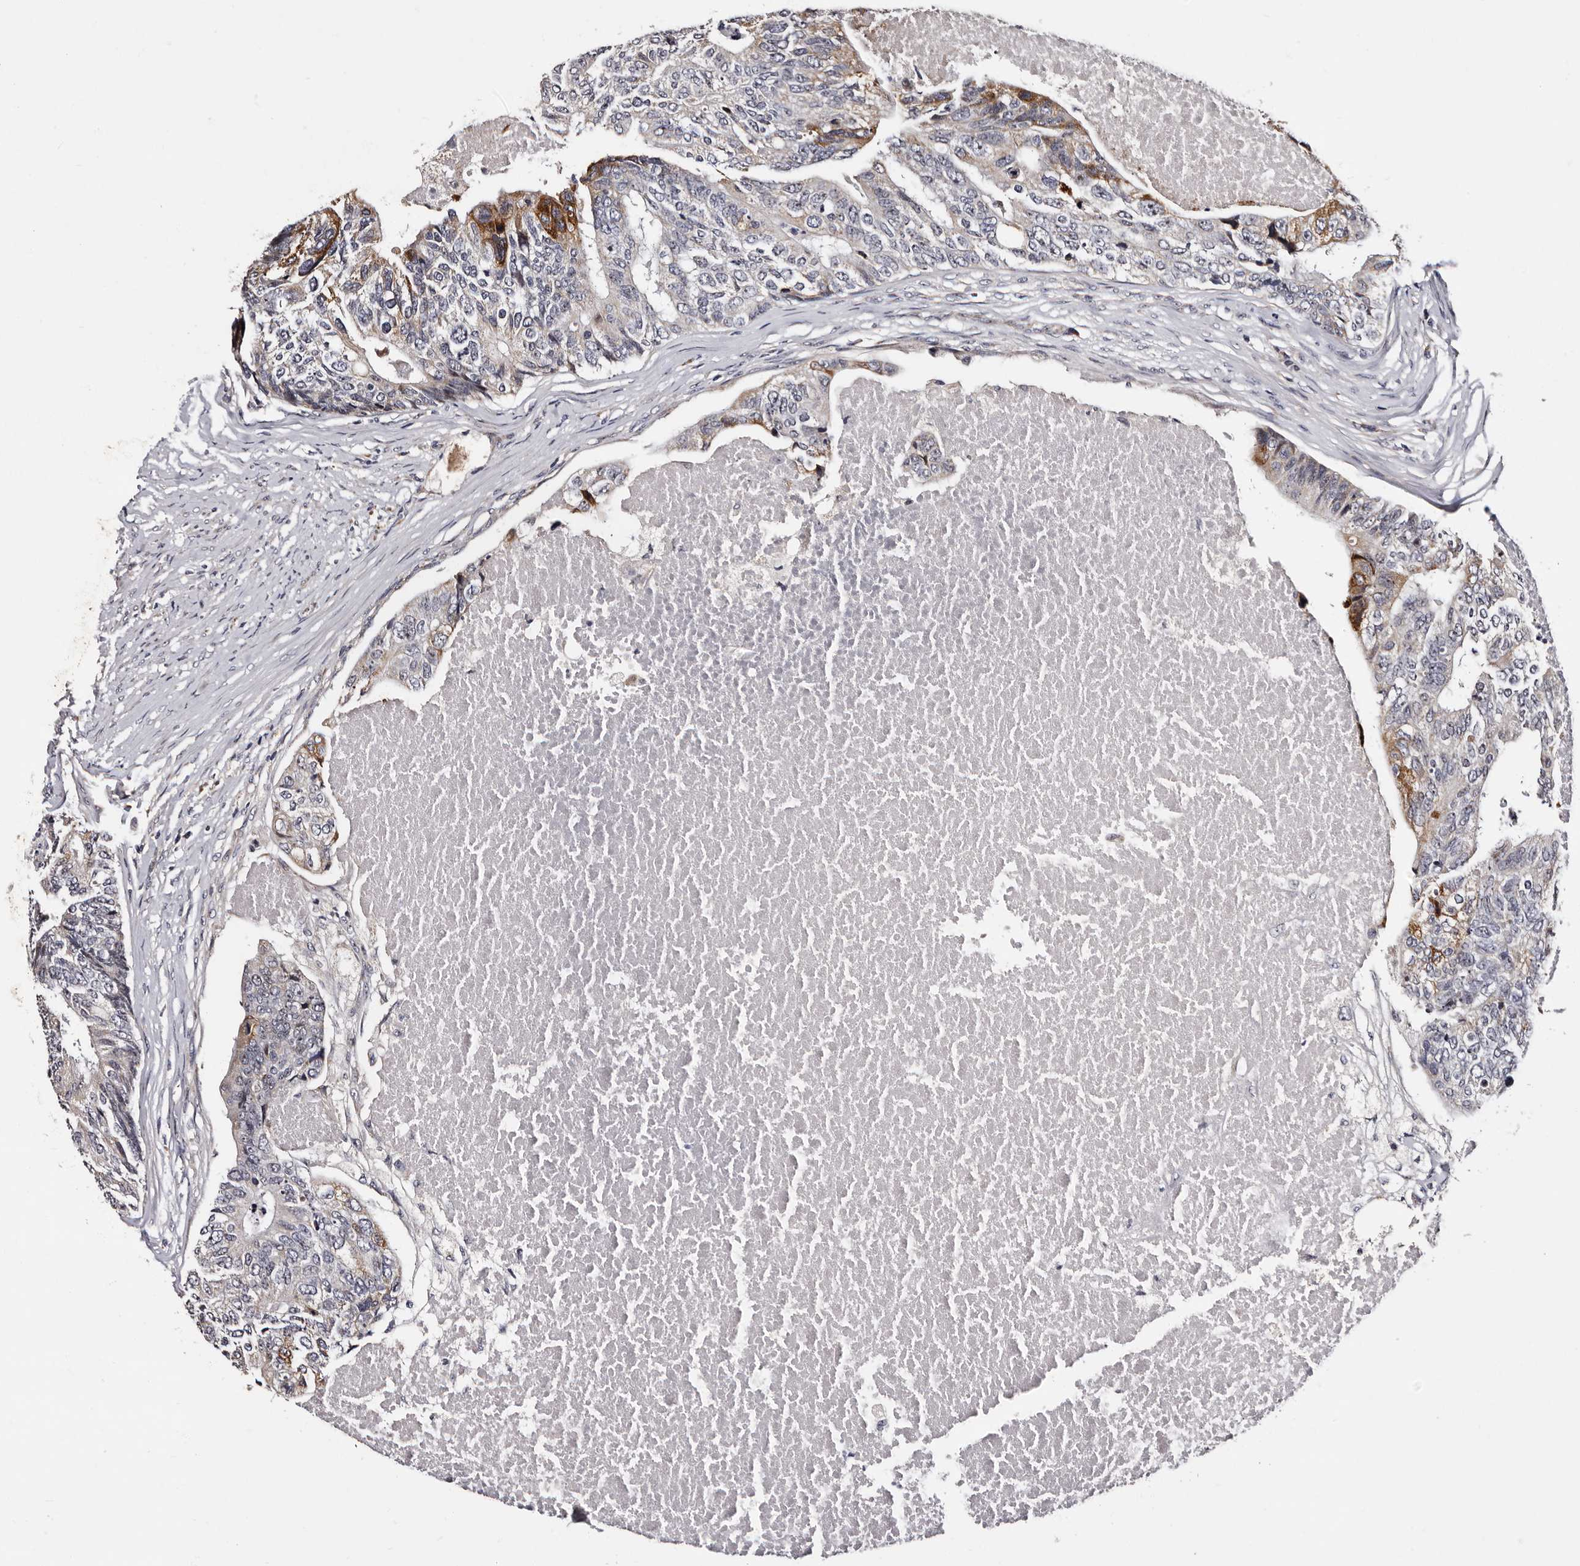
{"staining": {"intensity": "moderate", "quantity": "<25%", "location": "cytoplasmic/membranous"}, "tissue": "colorectal cancer", "cell_type": "Tumor cells", "image_type": "cancer", "snomed": [{"axis": "morphology", "description": "Adenocarcinoma, NOS"}, {"axis": "topography", "description": "Colon"}], "caption": "Colorectal cancer (adenocarcinoma) was stained to show a protein in brown. There is low levels of moderate cytoplasmic/membranous staining in about <25% of tumor cells. The protein is stained brown, and the nuclei are stained in blue (DAB IHC with brightfield microscopy, high magnification).", "gene": "TAF4B", "patient": {"sex": "female", "age": 67}}